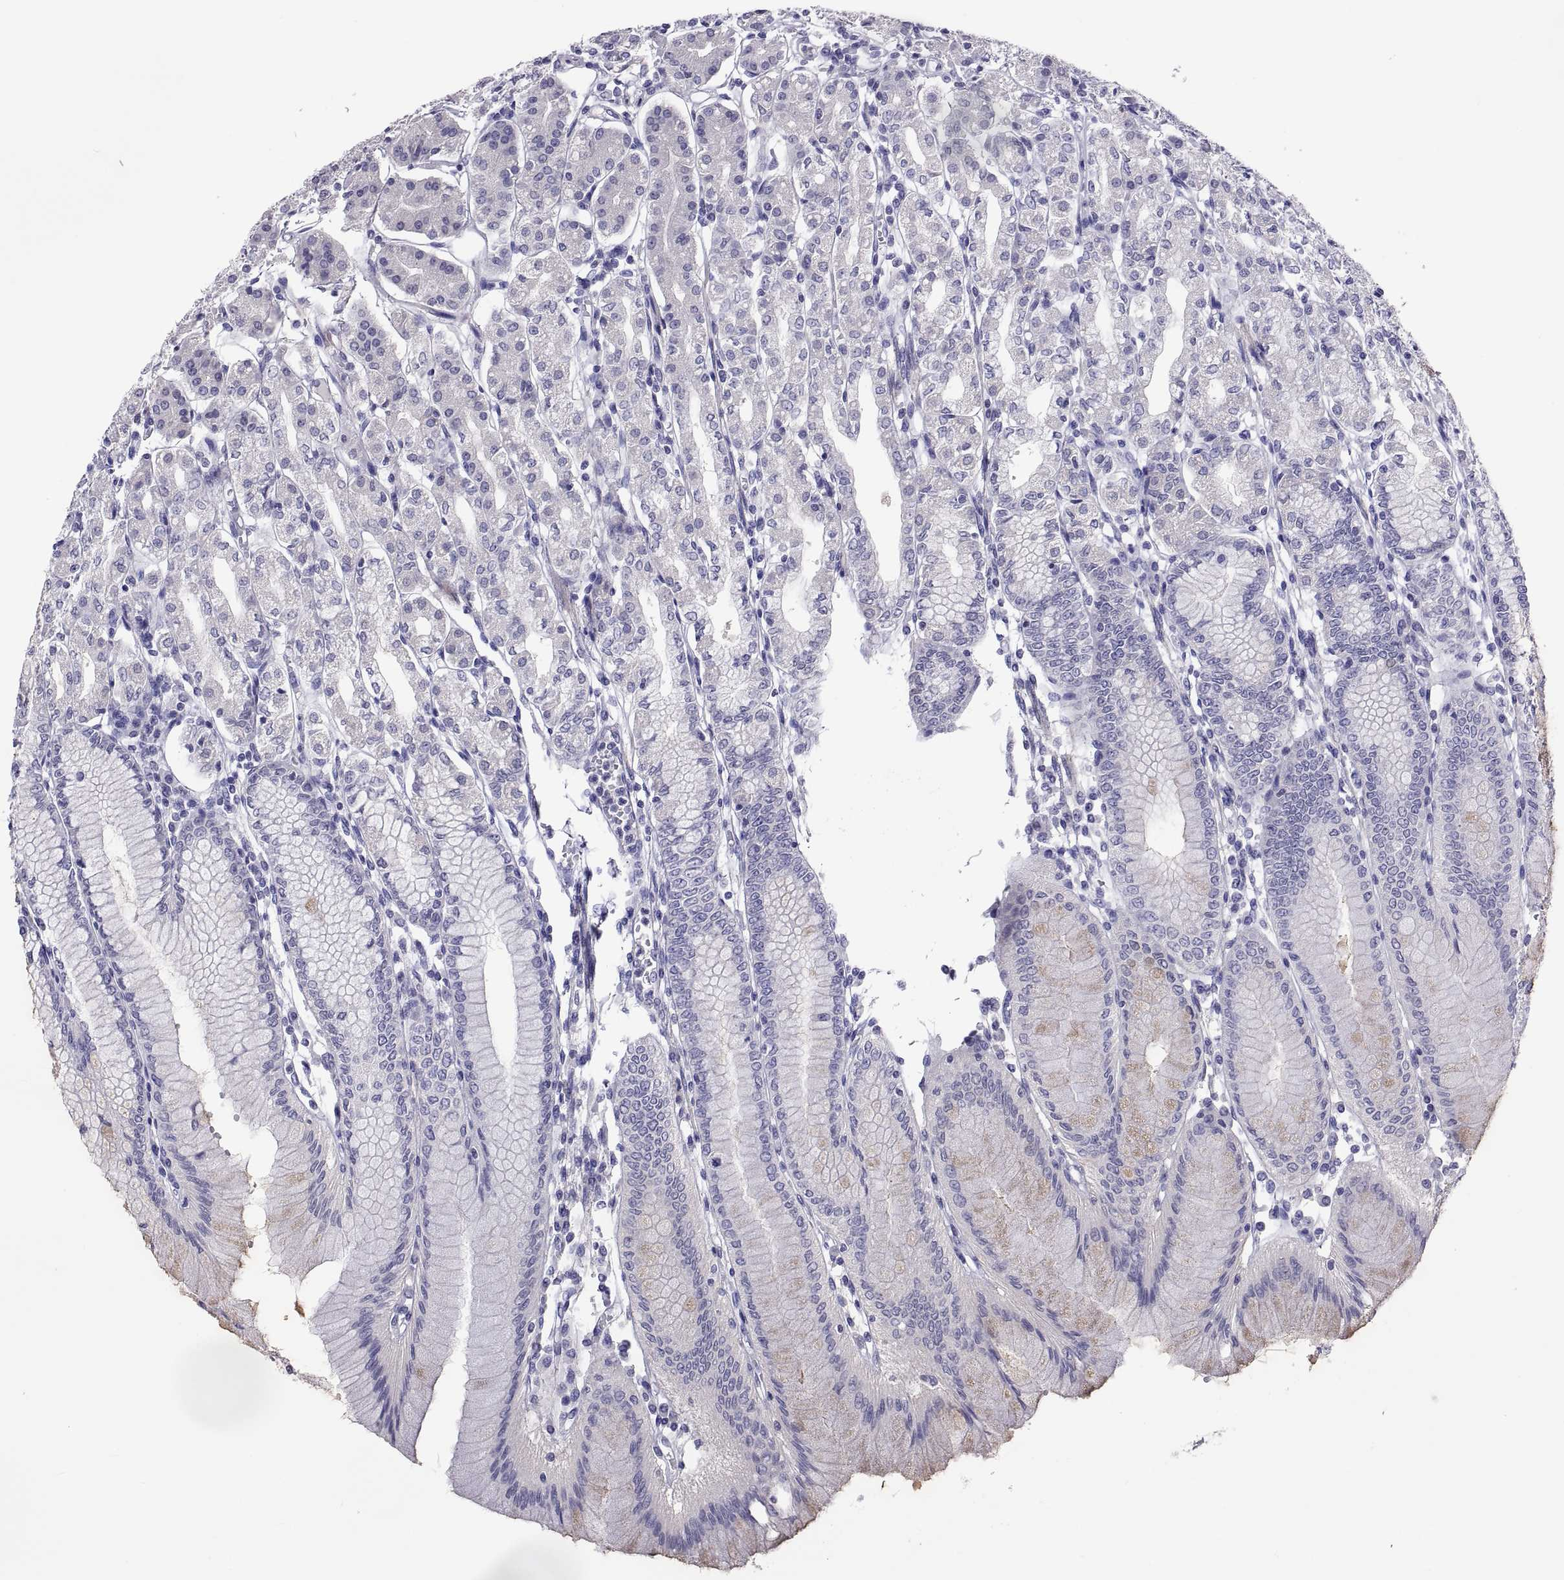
{"staining": {"intensity": "weak", "quantity": "<25%", "location": "cytoplasmic/membranous"}, "tissue": "stomach", "cell_type": "Glandular cells", "image_type": "normal", "snomed": [{"axis": "morphology", "description": "Normal tissue, NOS"}, {"axis": "topography", "description": "Skeletal muscle"}, {"axis": "topography", "description": "Stomach"}], "caption": "Immunohistochemical staining of normal stomach demonstrates no significant positivity in glandular cells. (Stains: DAB immunohistochemistry with hematoxylin counter stain, Microscopy: brightfield microscopy at high magnification).", "gene": "BSPH1", "patient": {"sex": "female", "age": 57}}